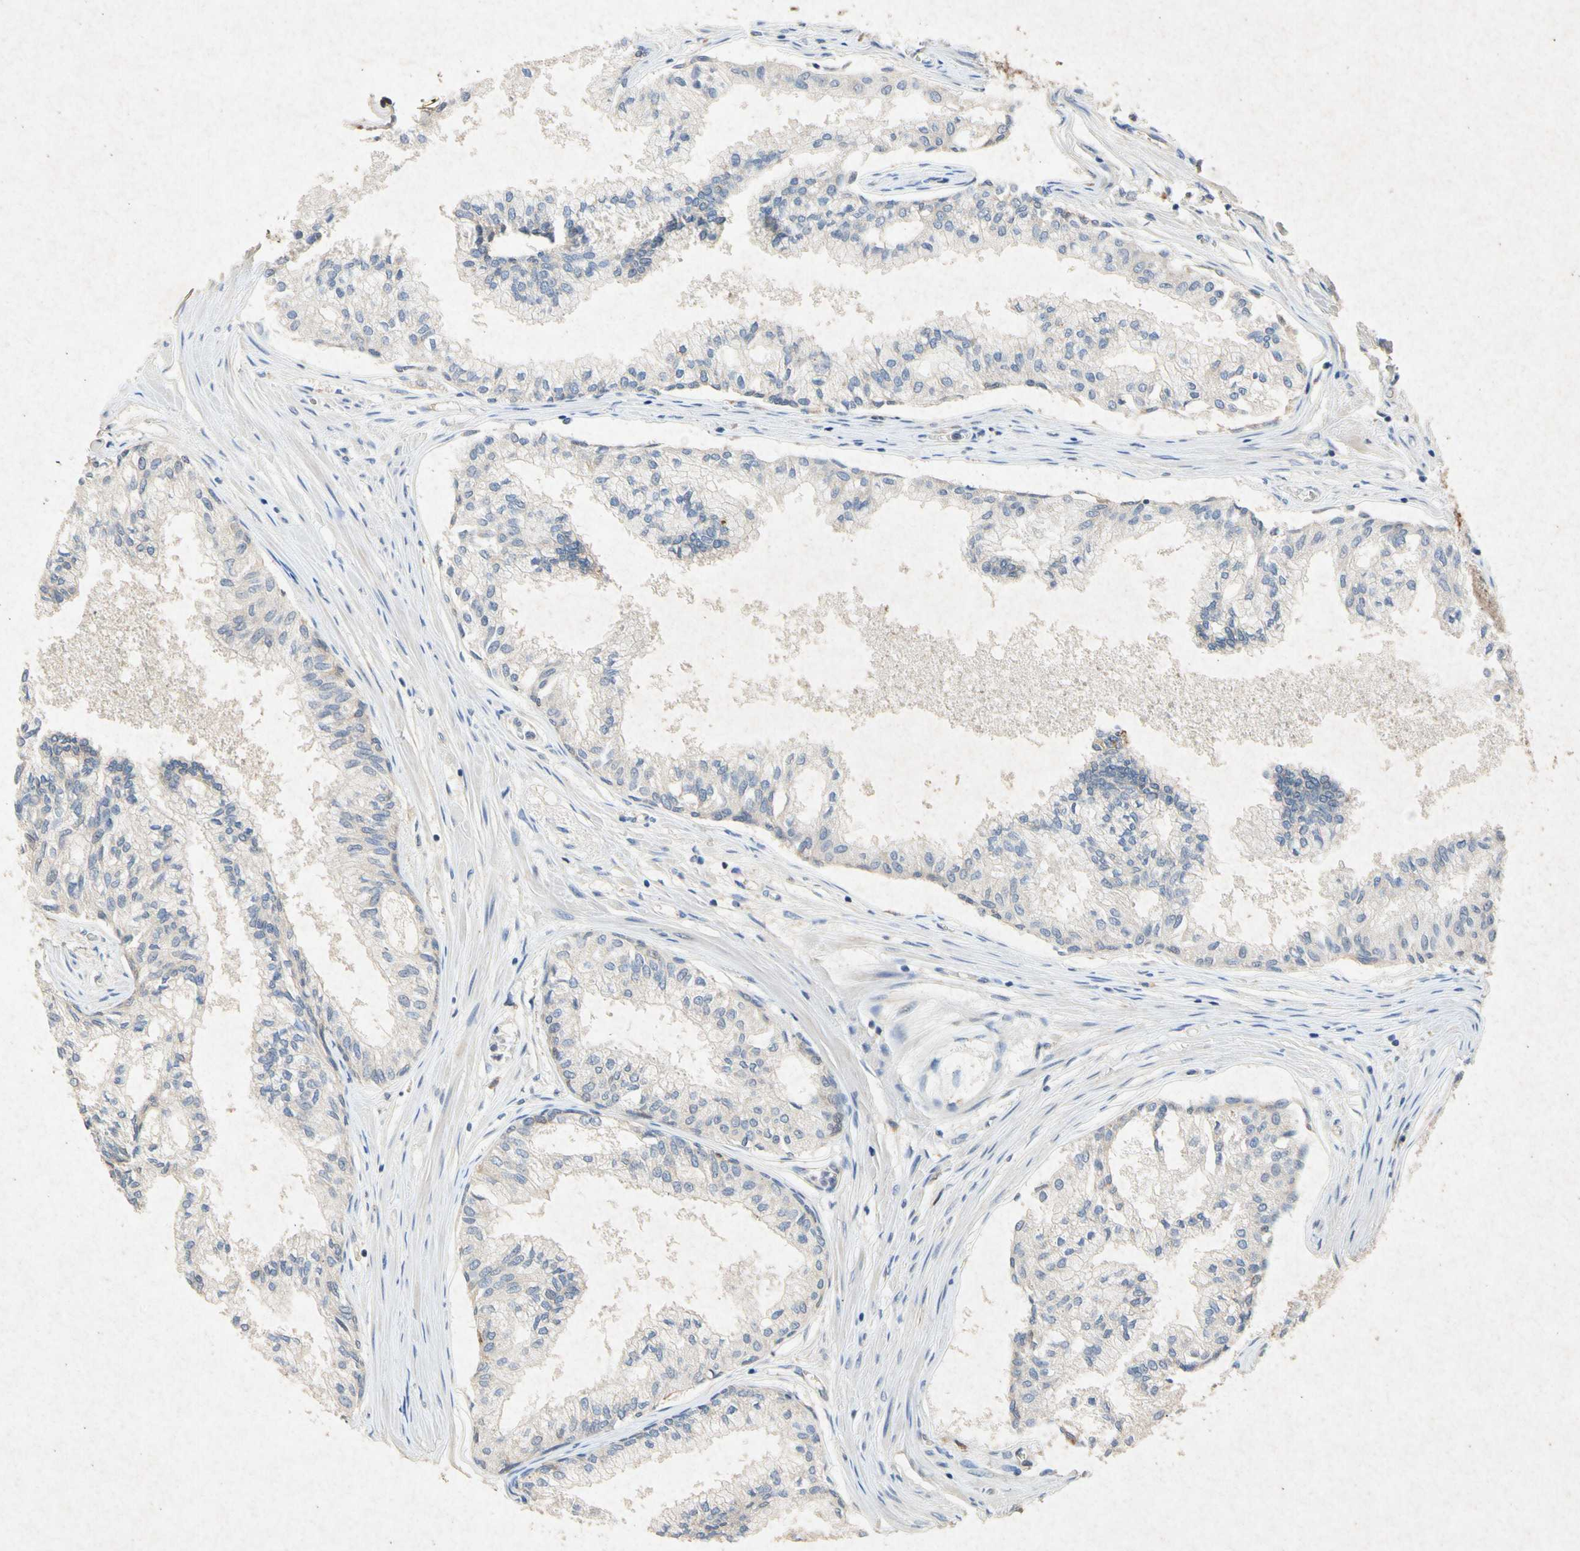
{"staining": {"intensity": "moderate", "quantity": "25%-75%", "location": "cytoplasmic/membranous"}, "tissue": "prostate", "cell_type": "Glandular cells", "image_type": "normal", "snomed": [{"axis": "morphology", "description": "Normal tissue, NOS"}, {"axis": "topography", "description": "Prostate"}, {"axis": "topography", "description": "Seminal veicle"}], "caption": "Protein staining demonstrates moderate cytoplasmic/membranous staining in about 25%-75% of glandular cells in normal prostate. Nuclei are stained in blue.", "gene": "RPS6KA1", "patient": {"sex": "male", "age": 60}}